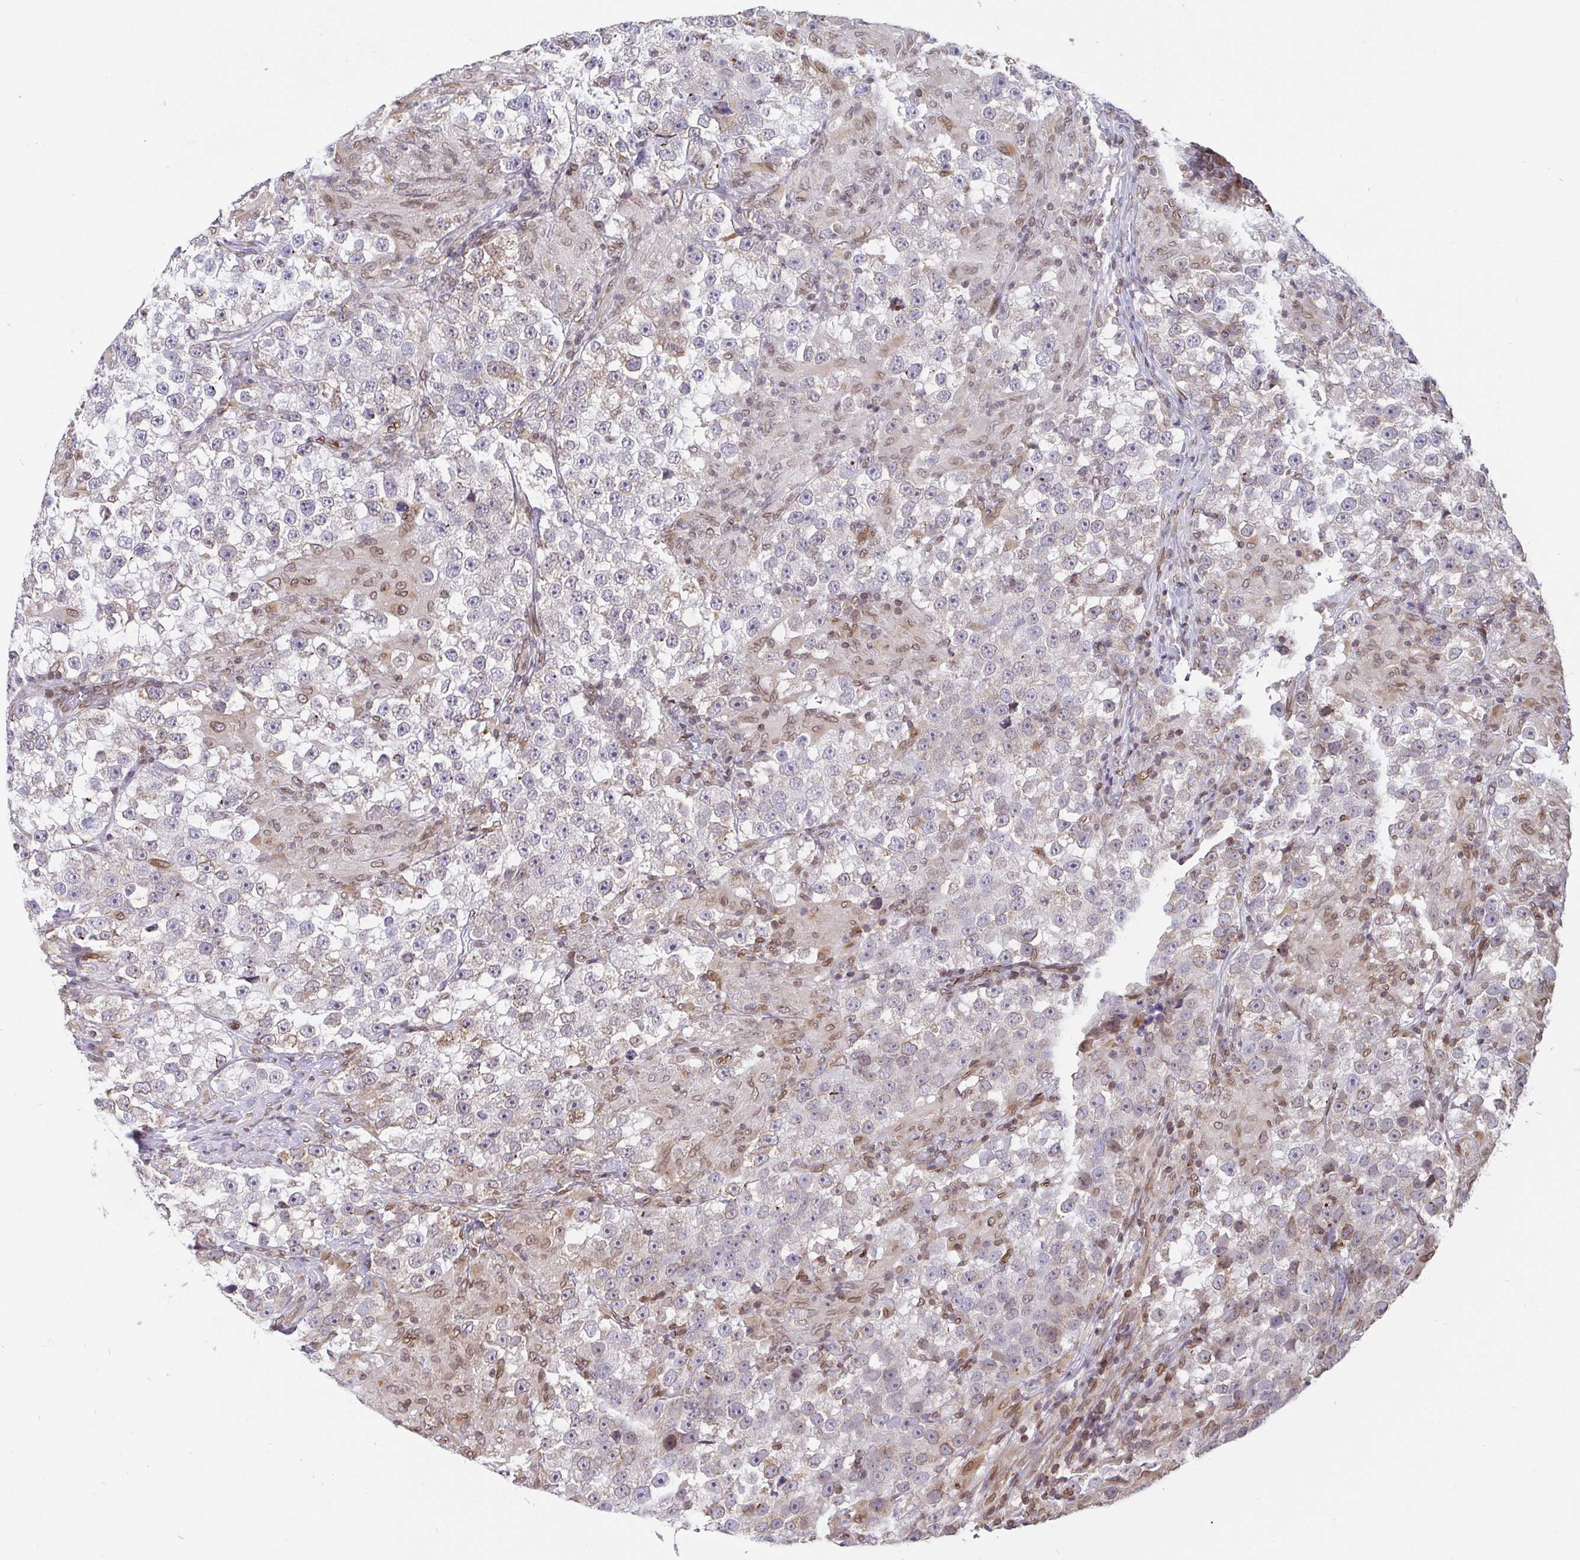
{"staining": {"intensity": "negative", "quantity": "none", "location": "none"}, "tissue": "testis cancer", "cell_type": "Tumor cells", "image_type": "cancer", "snomed": [{"axis": "morphology", "description": "Seminoma, NOS"}, {"axis": "topography", "description": "Testis"}], "caption": "Tumor cells are negative for protein expression in human testis cancer (seminoma). (DAB (3,3'-diaminobenzidine) IHC visualized using brightfield microscopy, high magnification).", "gene": "EMD", "patient": {"sex": "male", "age": 46}}